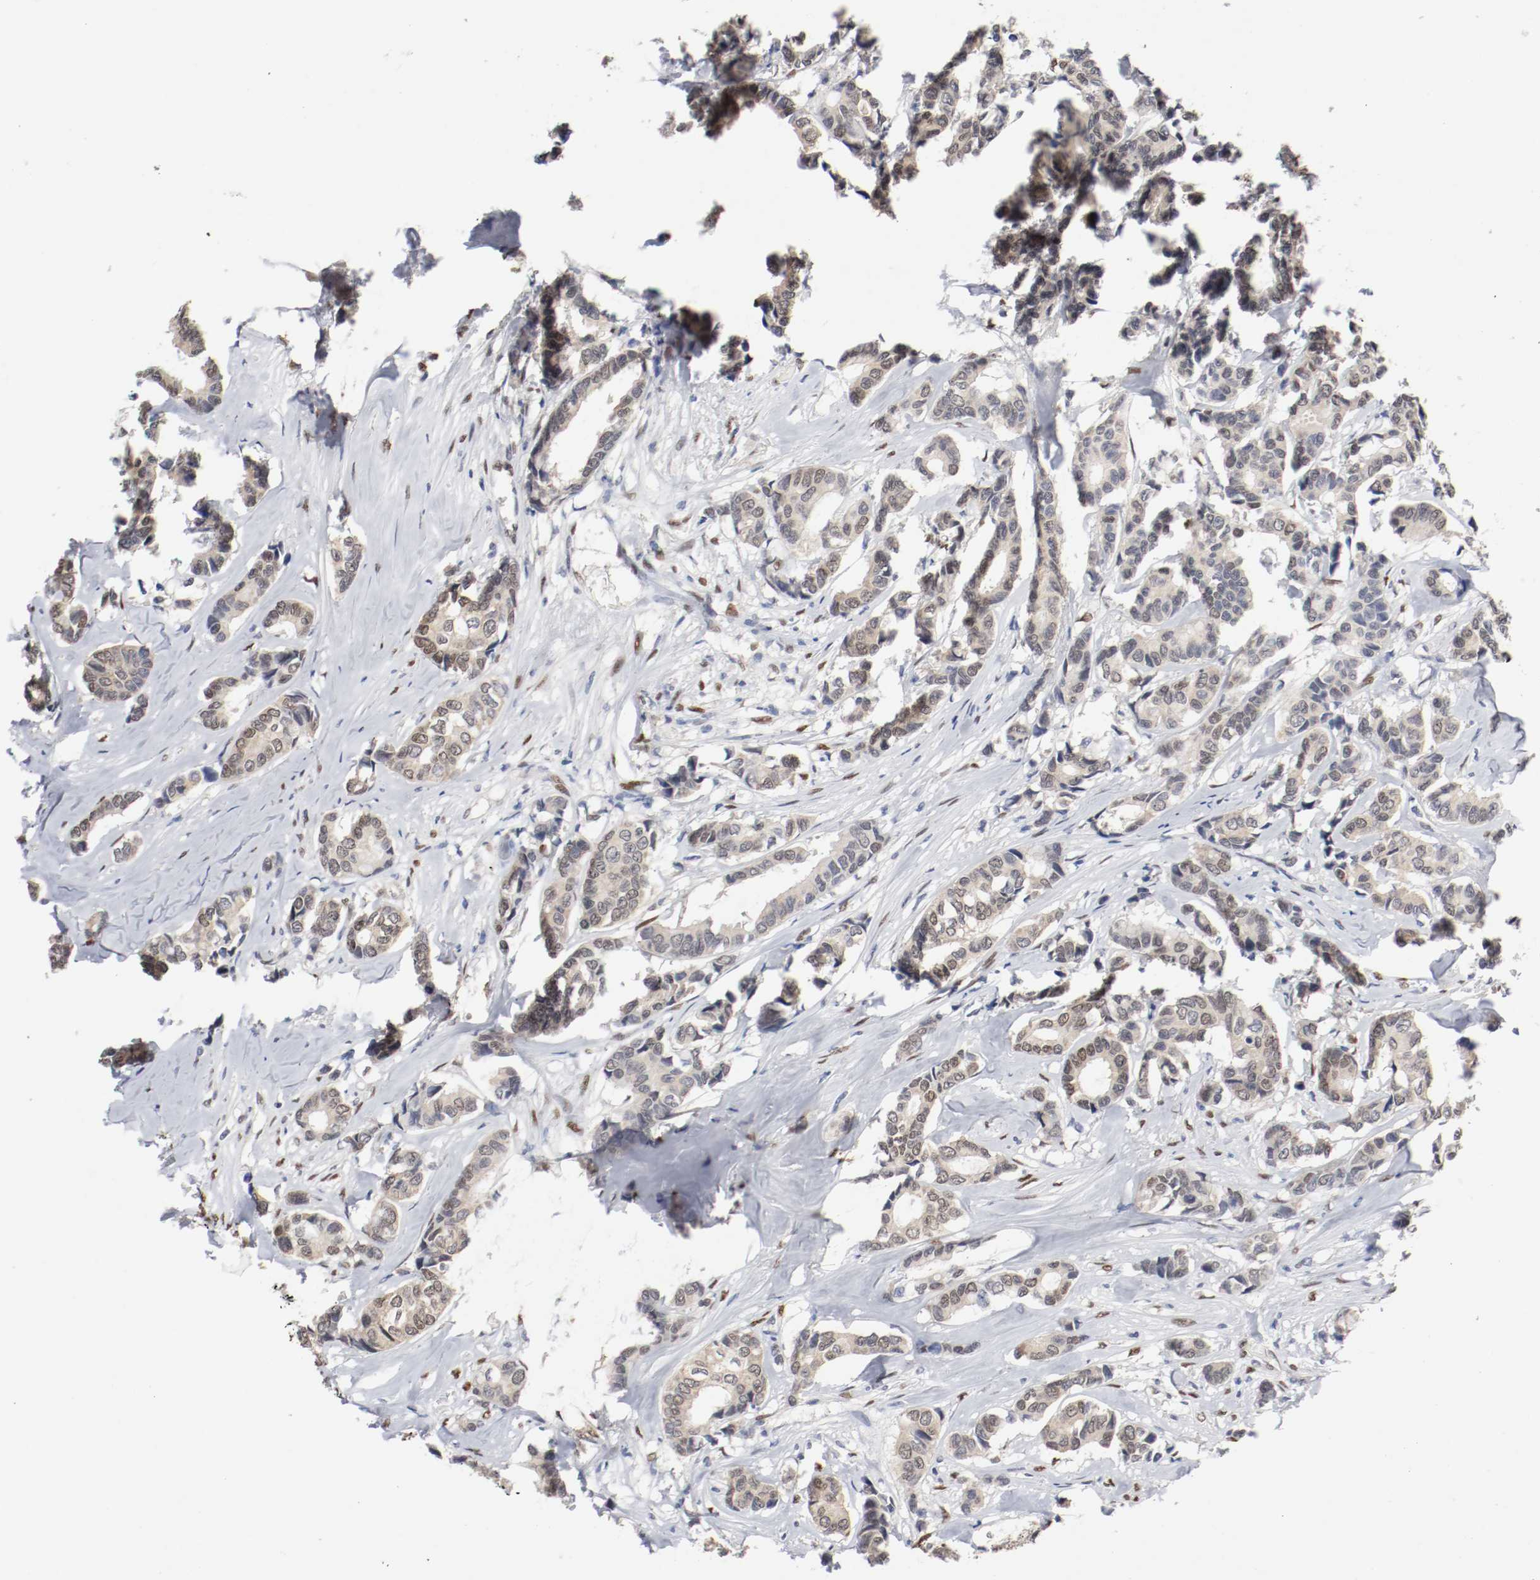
{"staining": {"intensity": "moderate", "quantity": "25%-75%", "location": "cytoplasmic/membranous,nuclear"}, "tissue": "breast cancer", "cell_type": "Tumor cells", "image_type": "cancer", "snomed": [{"axis": "morphology", "description": "Duct carcinoma"}, {"axis": "topography", "description": "Breast"}], "caption": "Breast intraductal carcinoma was stained to show a protein in brown. There is medium levels of moderate cytoplasmic/membranous and nuclear expression in approximately 25%-75% of tumor cells.", "gene": "FOSL2", "patient": {"sex": "female", "age": 87}}